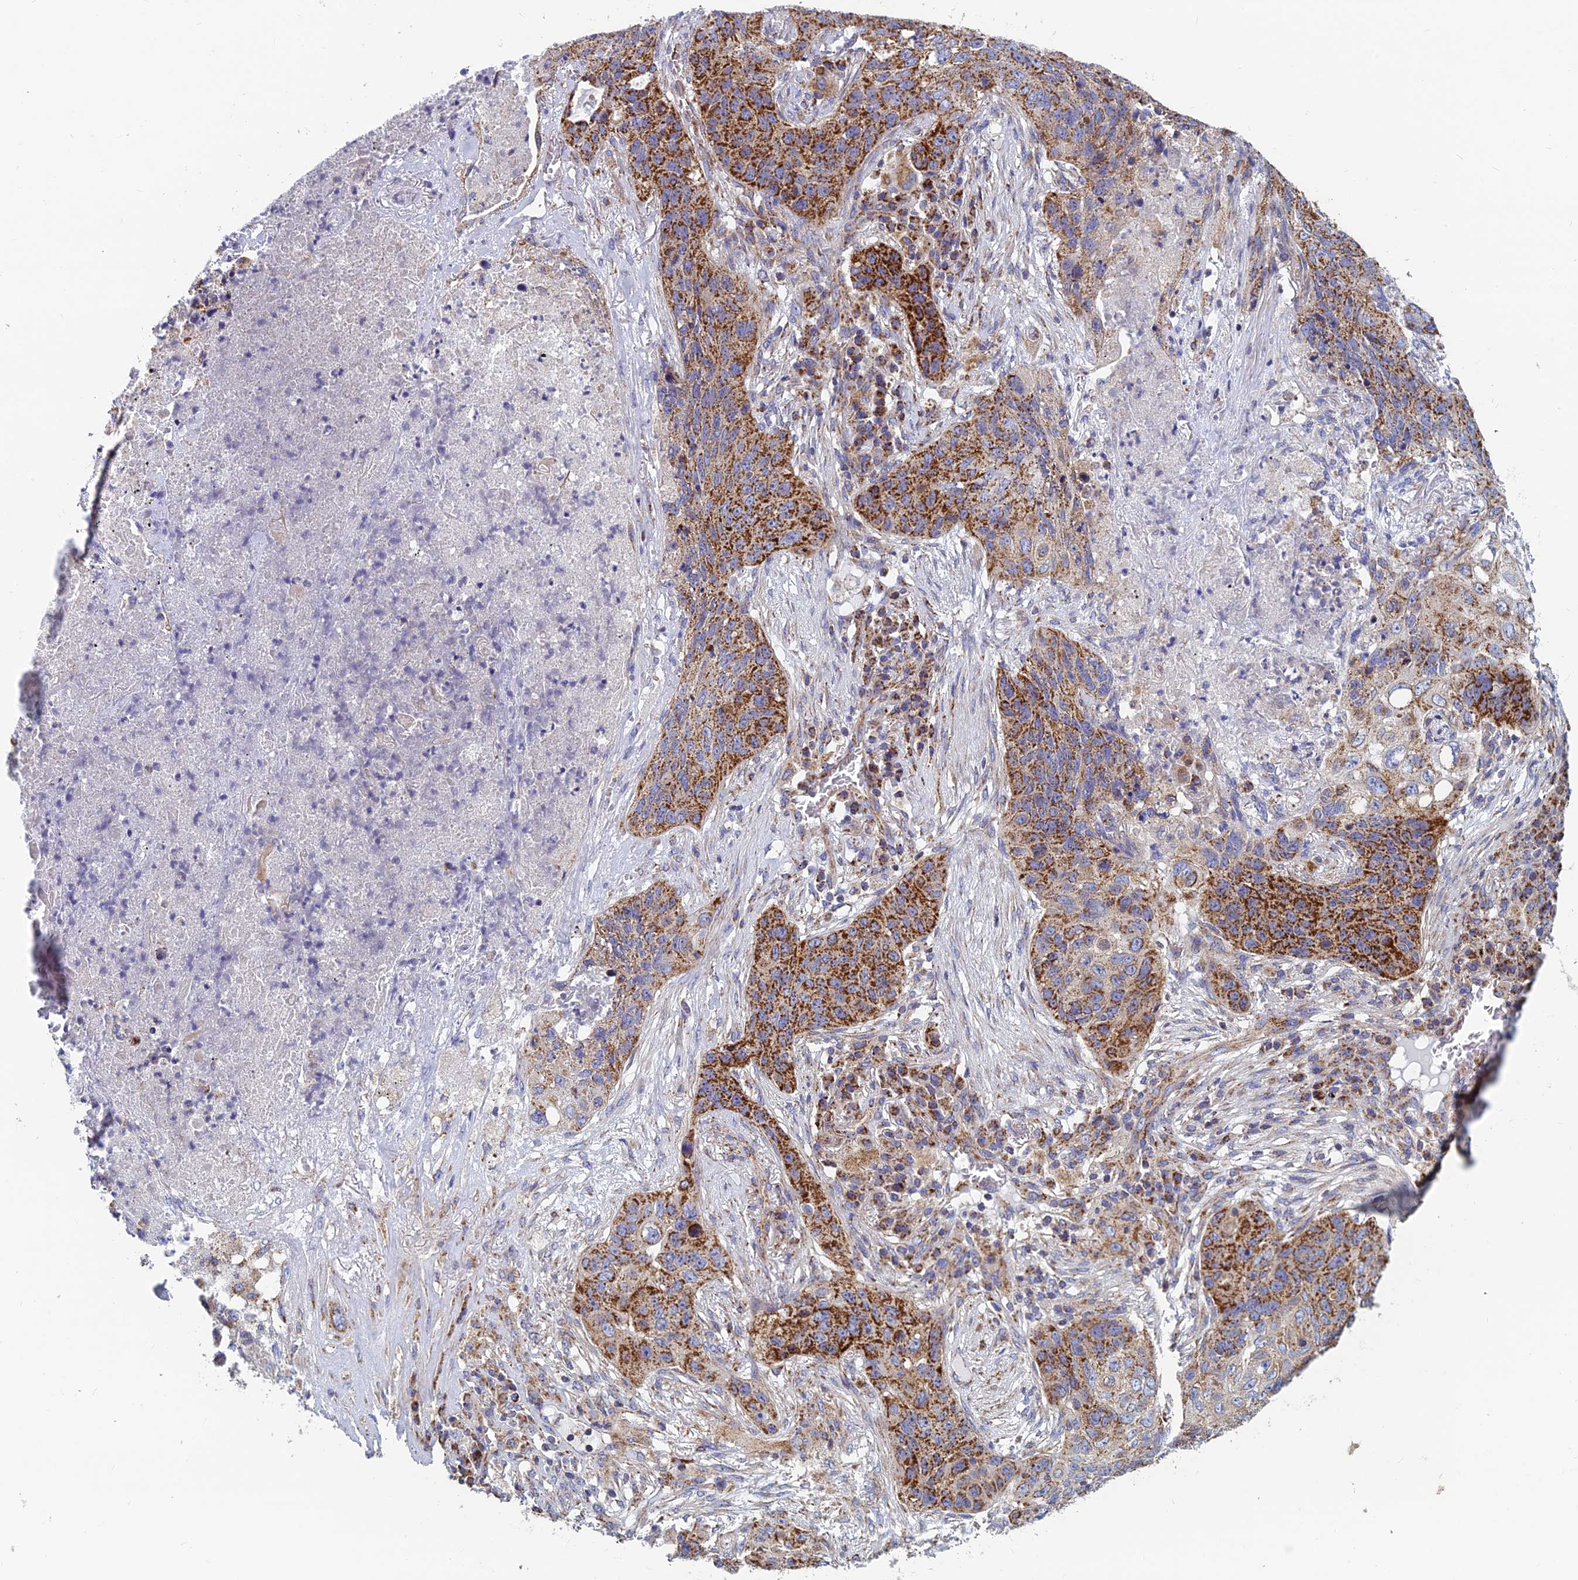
{"staining": {"intensity": "strong", "quantity": ">75%", "location": "cytoplasmic/membranous"}, "tissue": "lung cancer", "cell_type": "Tumor cells", "image_type": "cancer", "snomed": [{"axis": "morphology", "description": "Squamous cell carcinoma, NOS"}, {"axis": "topography", "description": "Lung"}], "caption": "Protein staining exhibits strong cytoplasmic/membranous positivity in about >75% of tumor cells in lung cancer (squamous cell carcinoma).", "gene": "MRPS9", "patient": {"sex": "female", "age": 63}}